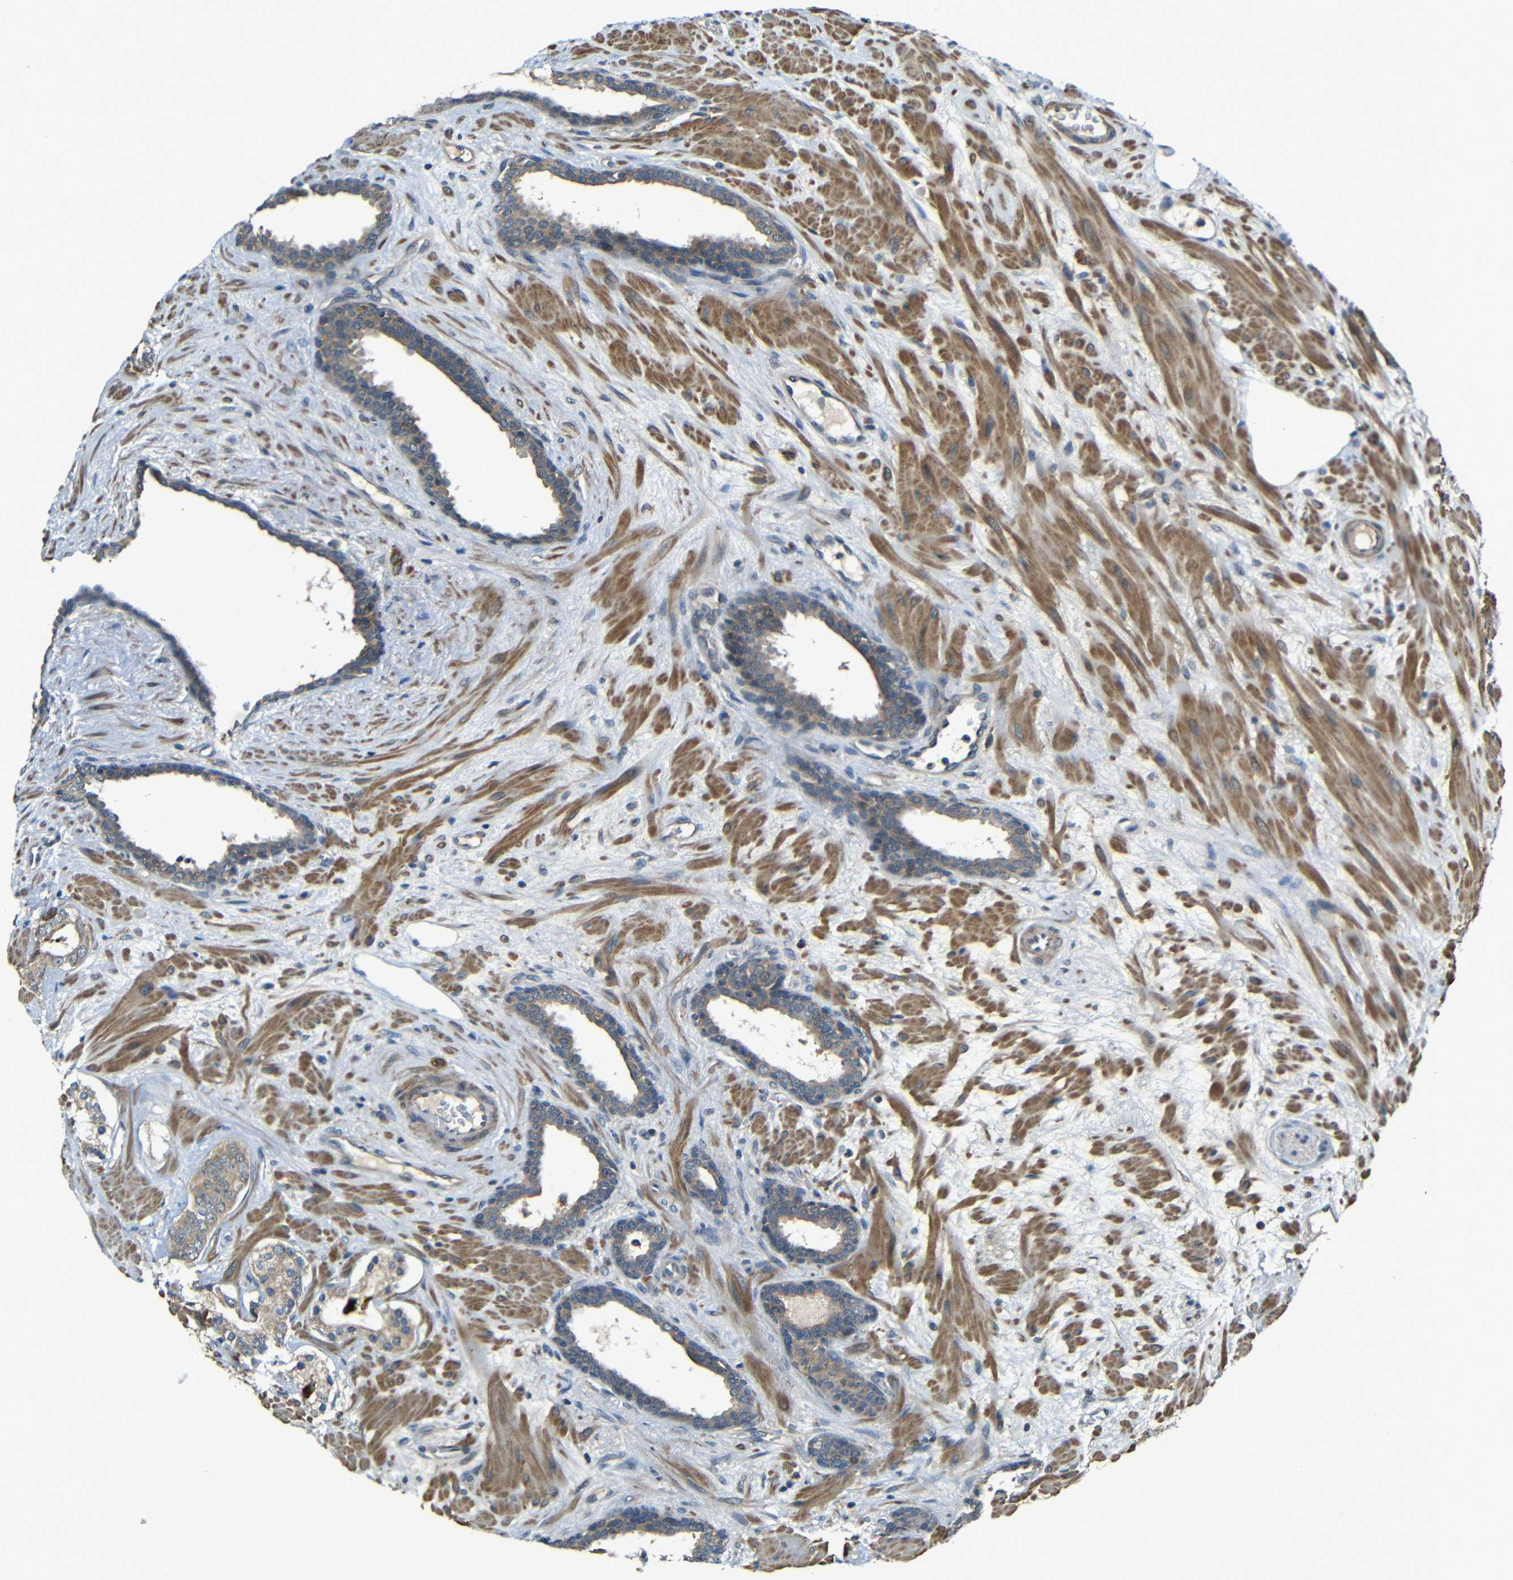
{"staining": {"intensity": "moderate", "quantity": ">75%", "location": "cytoplasmic/membranous"}, "tissue": "prostate cancer", "cell_type": "Tumor cells", "image_type": "cancer", "snomed": [{"axis": "morphology", "description": "Adenocarcinoma, Low grade"}, {"axis": "topography", "description": "Prostate"}], "caption": "Brown immunohistochemical staining in human adenocarcinoma (low-grade) (prostate) displays moderate cytoplasmic/membranous positivity in about >75% of tumor cells.", "gene": "FNDC3A", "patient": {"sex": "male", "age": 63}}